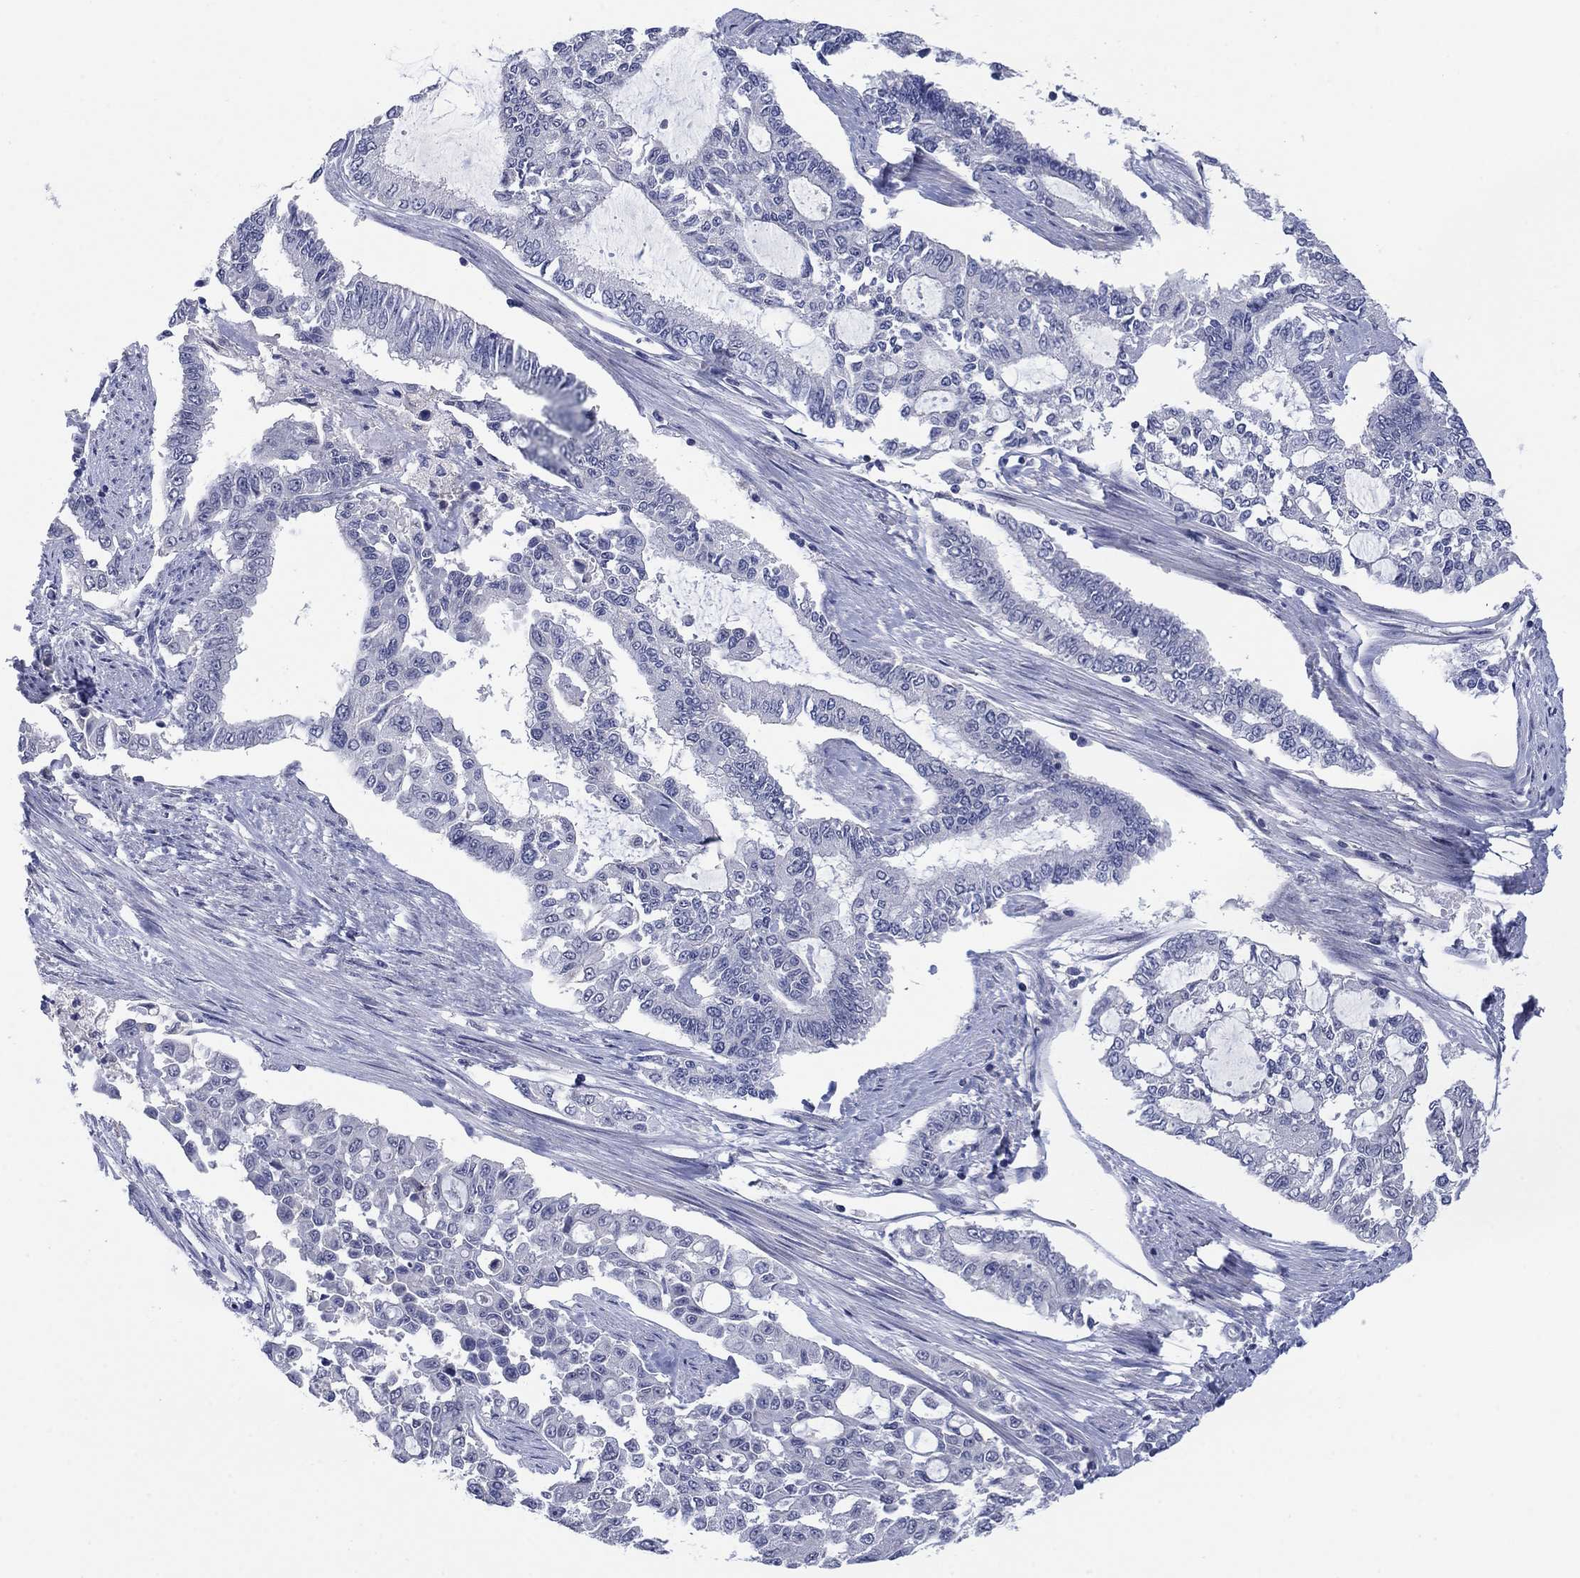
{"staining": {"intensity": "negative", "quantity": "none", "location": "none"}, "tissue": "endometrial cancer", "cell_type": "Tumor cells", "image_type": "cancer", "snomed": [{"axis": "morphology", "description": "Adenocarcinoma, NOS"}, {"axis": "topography", "description": "Uterus"}], "caption": "Tumor cells show no significant staining in adenocarcinoma (endometrial). (Stains: DAB IHC with hematoxylin counter stain, Microscopy: brightfield microscopy at high magnification).", "gene": "FER1L6", "patient": {"sex": "female", "age": 59}}